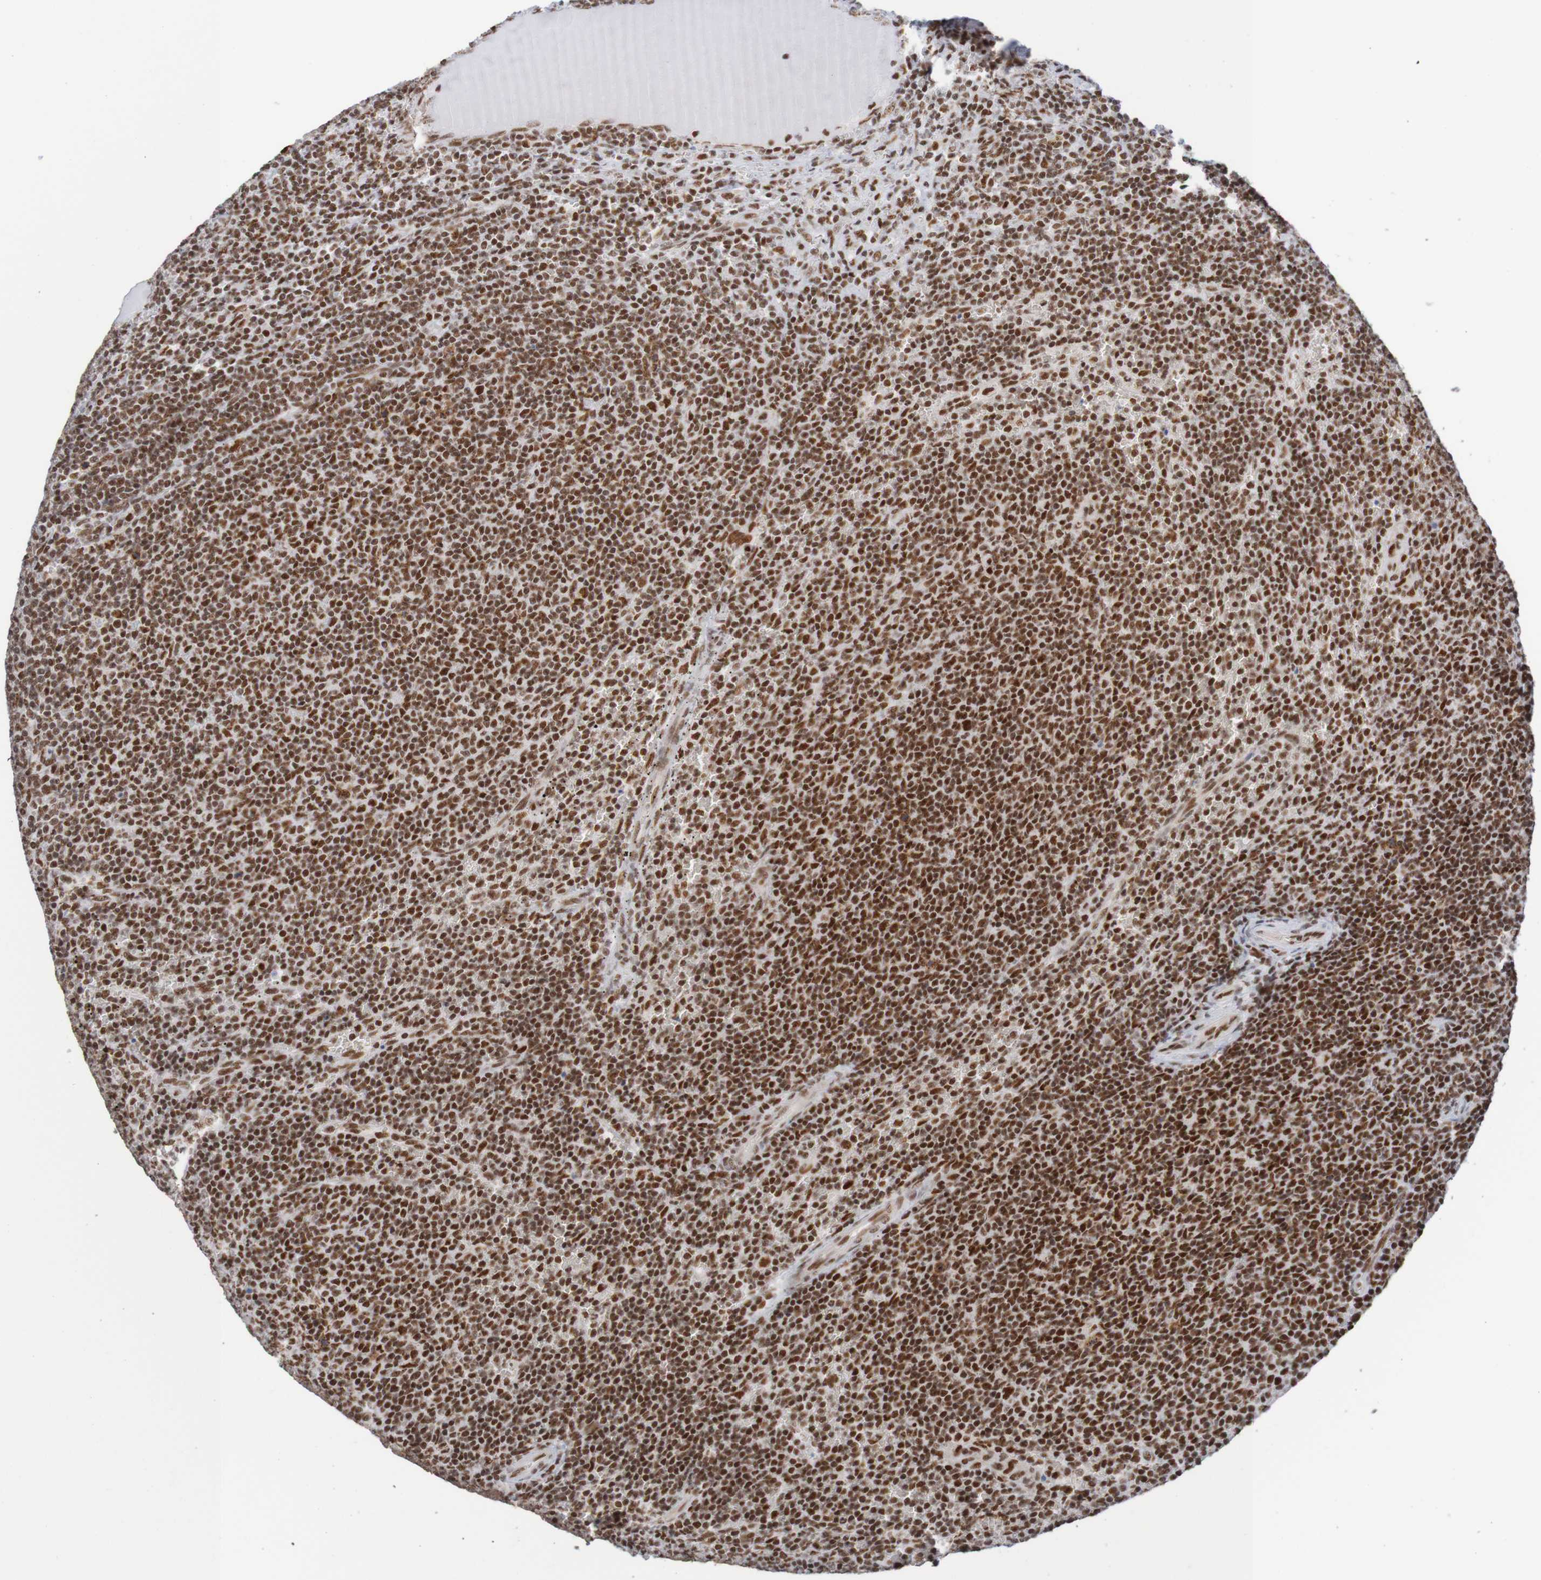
{"staining": {"intensity": "strong", "quantity": ">75%", "location": "nuclear"}, "tissue": "lymphoma", "cell_type": "Tumor cells", "image_type": "cancer", "snomed": [{"axis": "morphology", "description": "Malignant lymphoma, non-Hodgkin's type, Low grade"}, {"axis": "topography", "description": "Spleen"}], "caption": "Human malignant lymphoma, non-Hodgkin's type (low-grade) stained for a protein (brown) demonstrates strong nuclear positive expression in about >75% of tumor cells.", "gene": "THRAP3", "patient": {"sex": "female", "age": 50}}